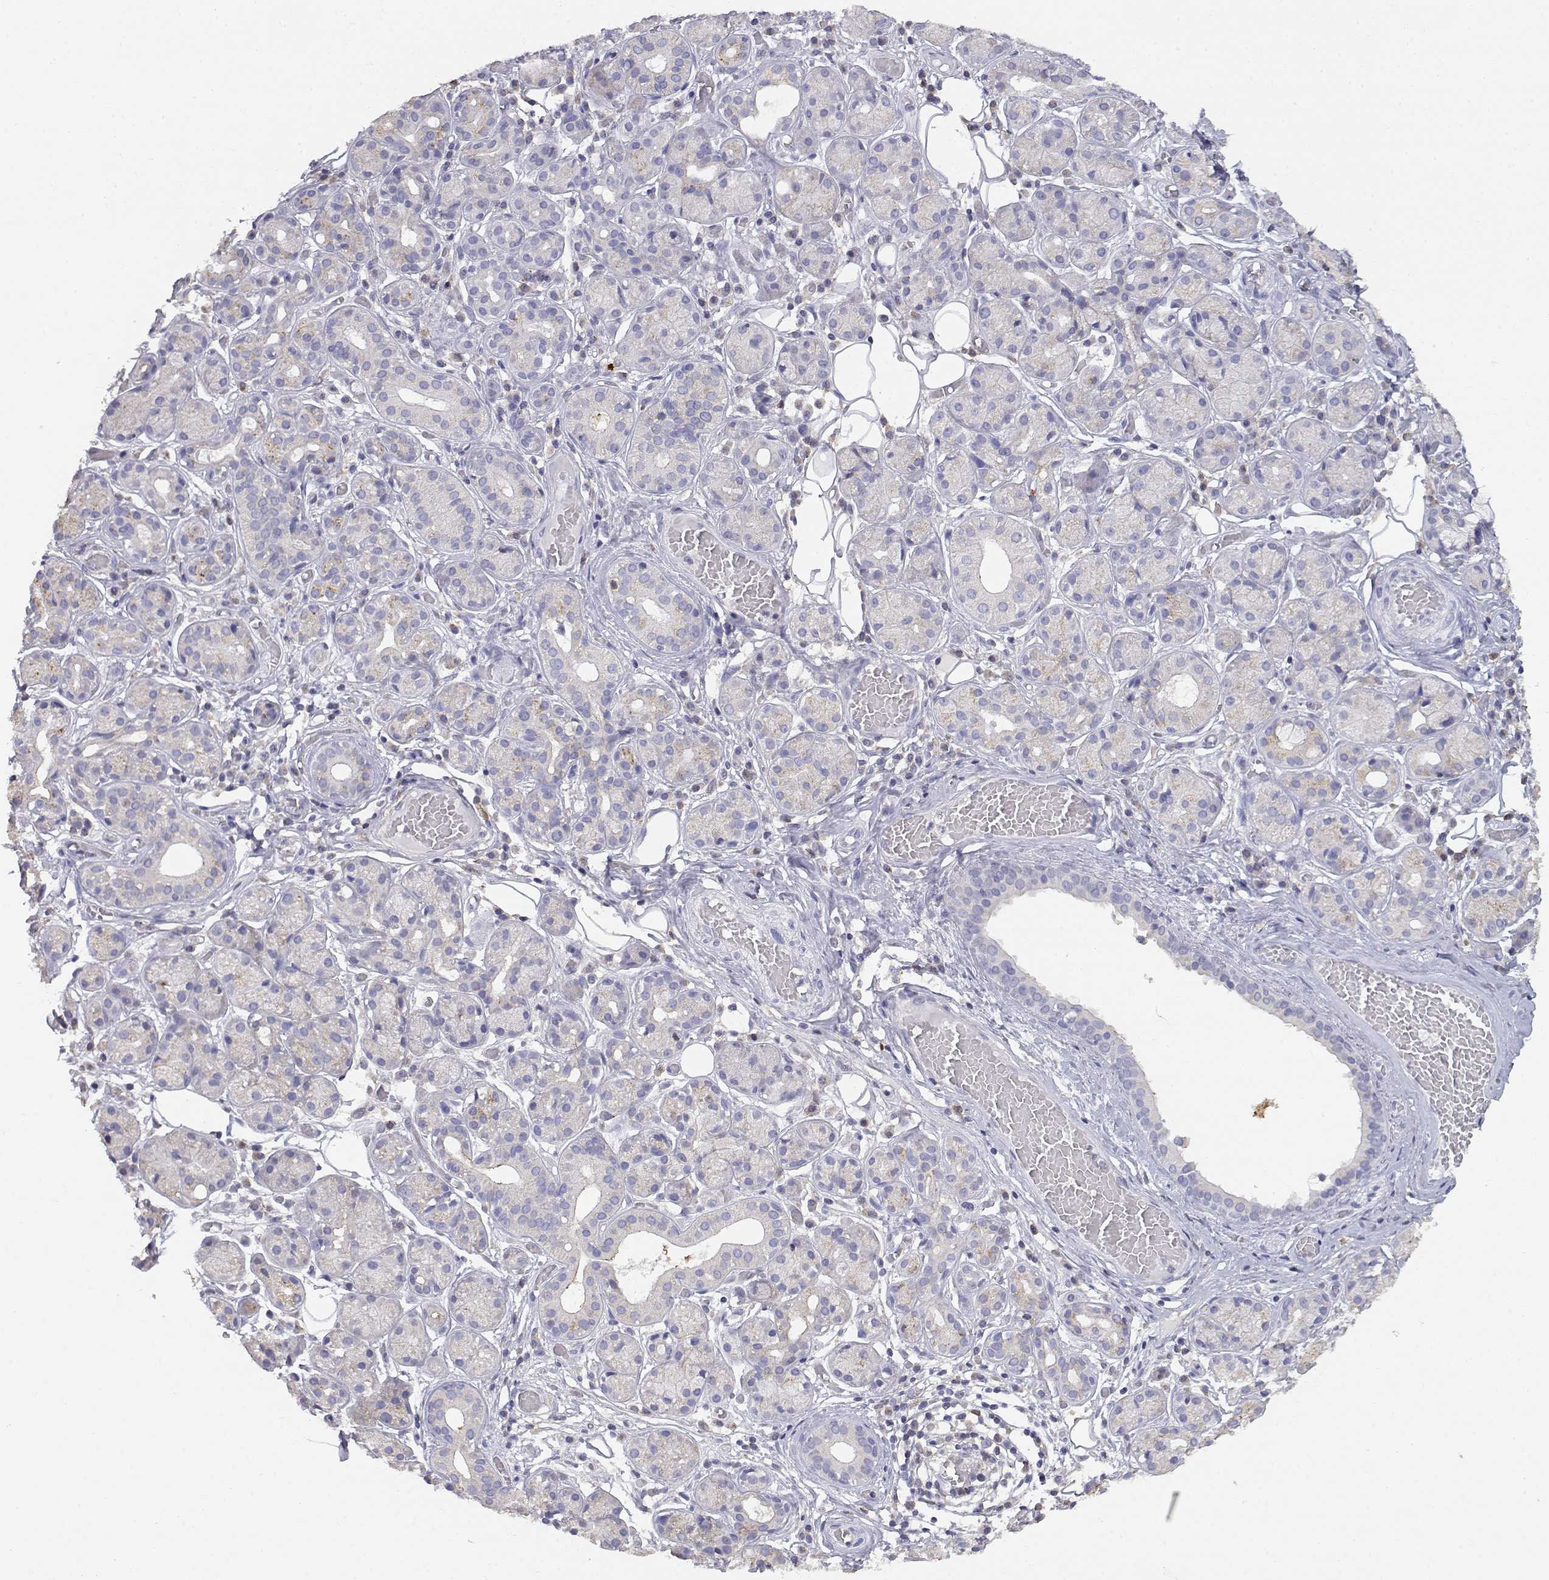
{"staining": {"intensity": "negative", "quantity": "none", "location": "none"}, "tissue": "salivary gland", "cell_type": "Glandular cells", "image_type": "normal", "snomed": [{"axis": "morphology", "description": "Normal tissue, NOS"}, {"axis": "topography", "description": "Salivary gland"}, {"axis": "topography", "description": "Peripheral nerve tissue"}], "caption": "IHC of benign salivary gland demonstrates no staining in glandular cells.", "gene": "ADA", "patient": {"sex": "male", "age": 71}}